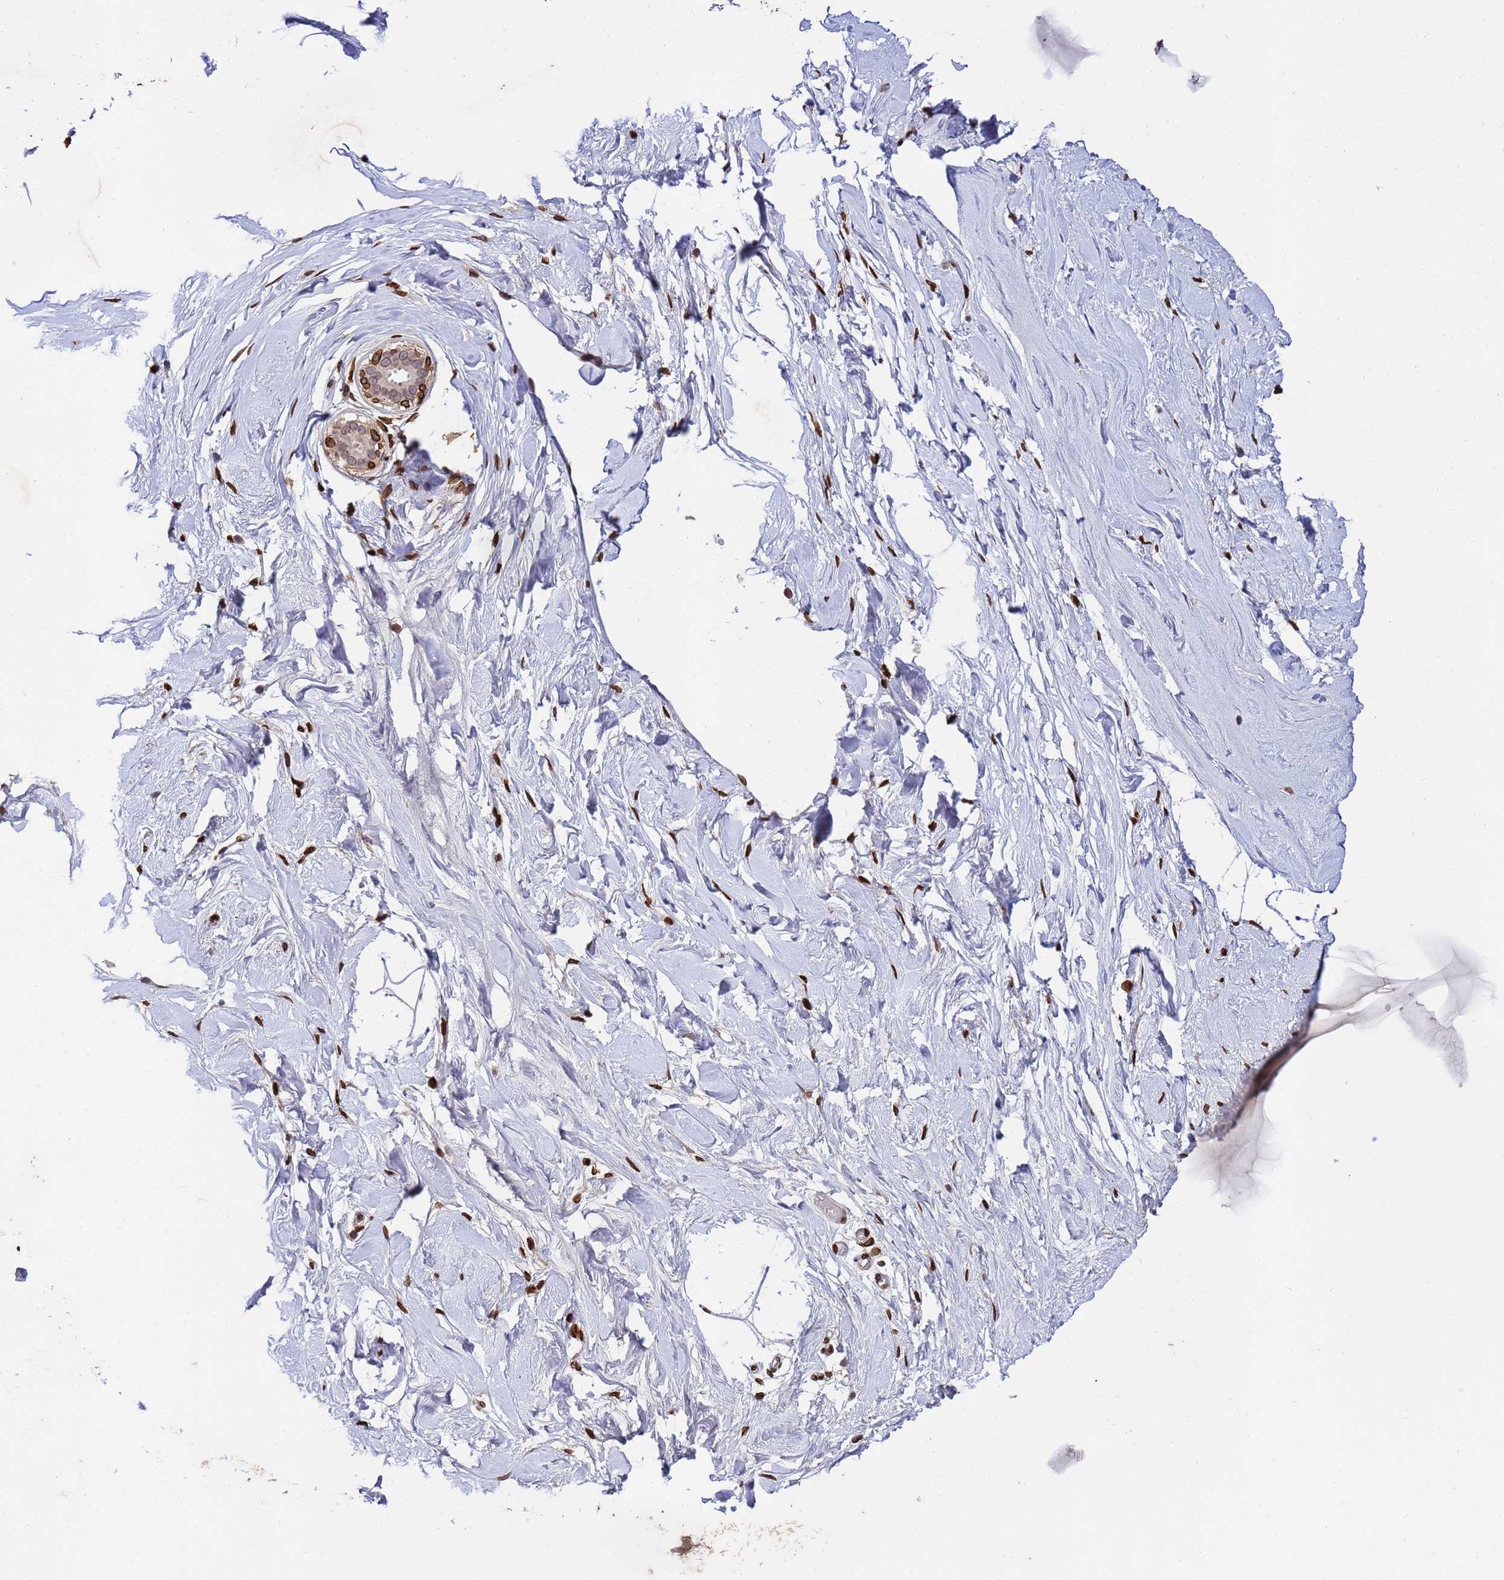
{"staining": {"intensity": "moderate", "quantity": "<25%", "location": "nuclear"}, "tissue": "breast", "cell_type": "Adipocytes", "image_type": "normal", "snomed": [{"axis": "morphology", "description": "Normal tissue, NOS"}, {"axis": "topography", "description": "Breast"}], "caption": "This is a photomicrograph of immunohistochemistry (IHC) staining of unremarkable breast, which shows moderate staining in the nuclear of adipocytes.", "gene": "GPR135", "patient": {"sex": "female", "age": 45}}